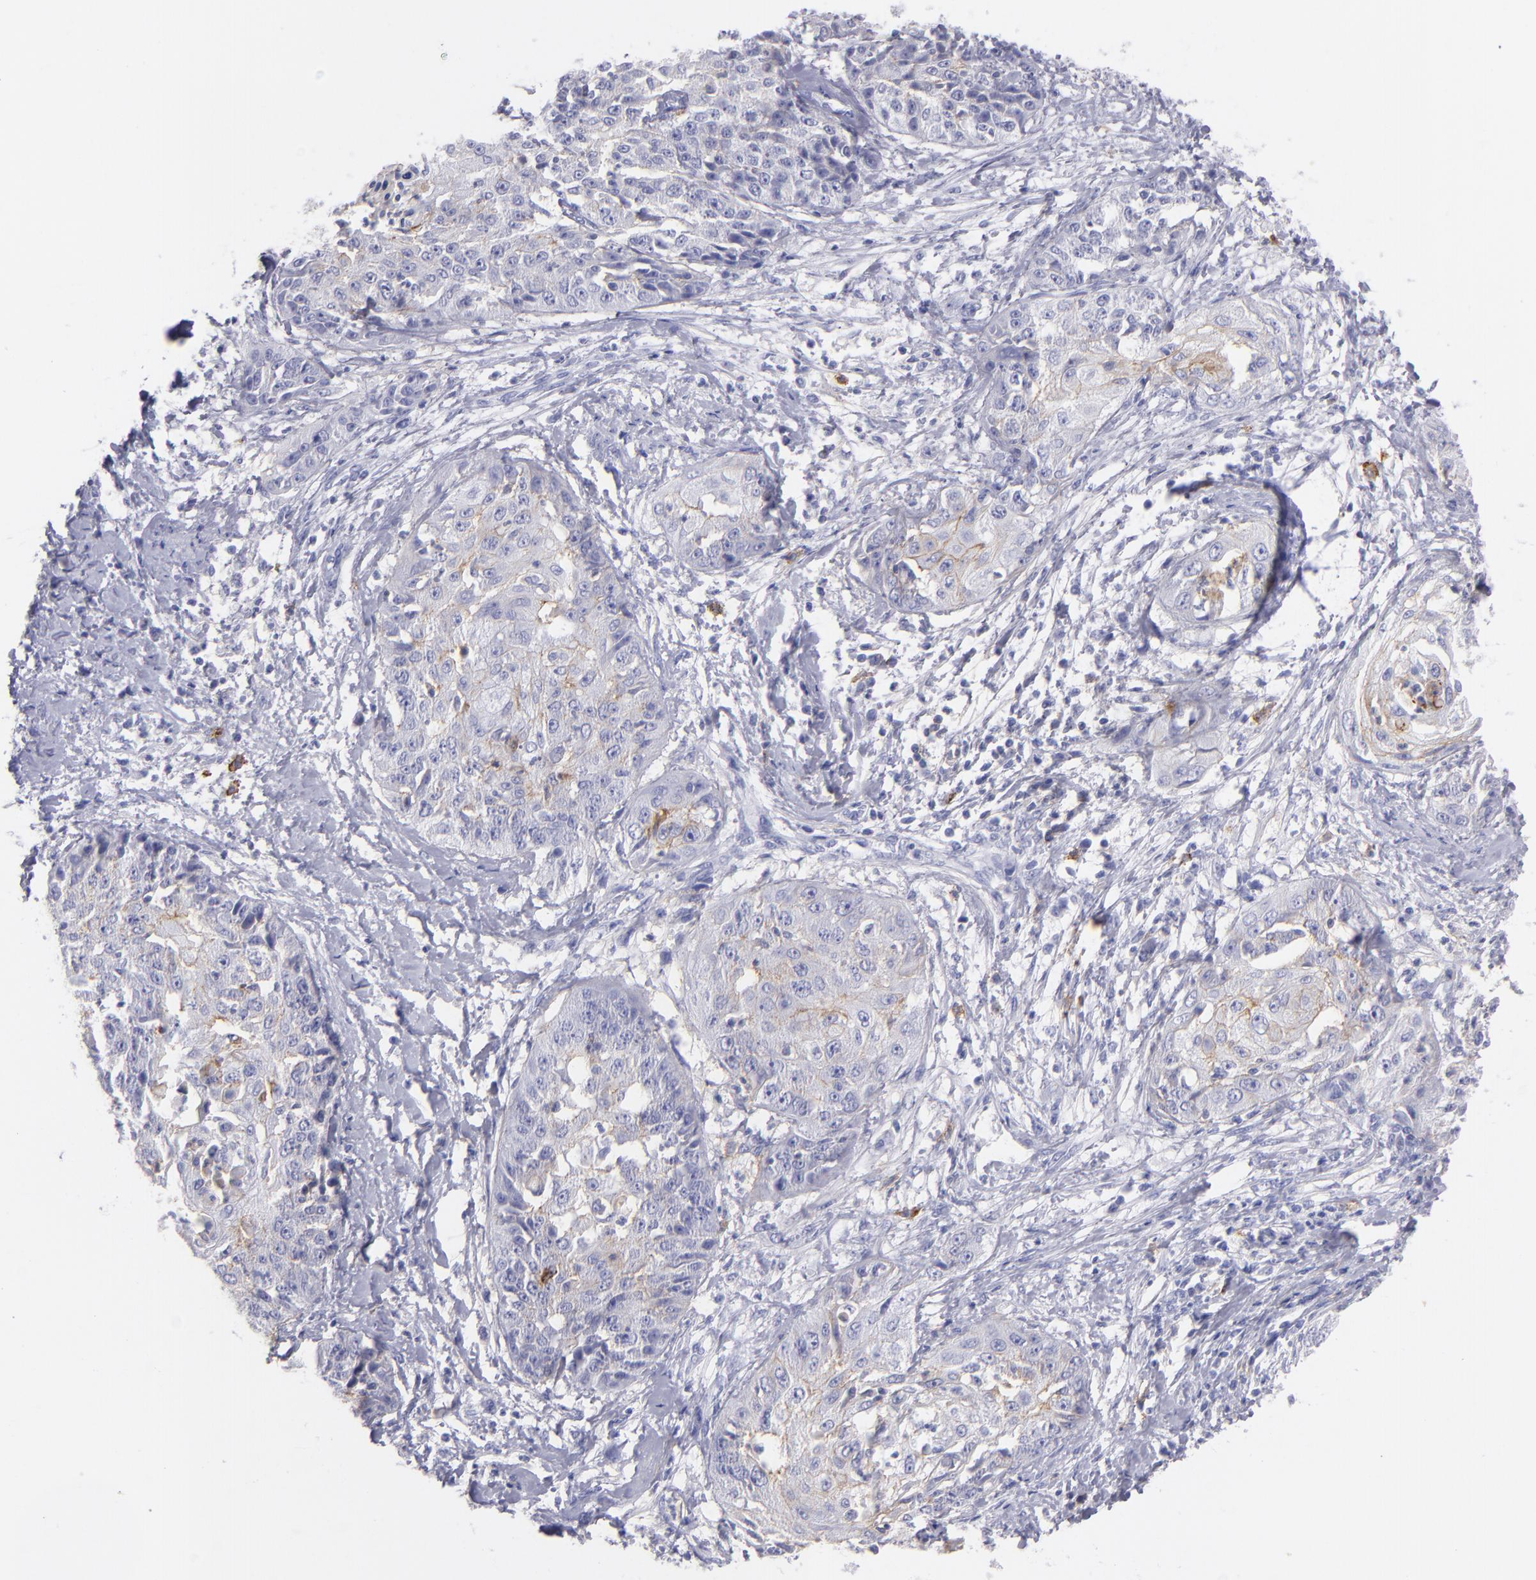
{"staining": {"intensity": "negative", "quantity": "none", "location": "none"}, "tissue": "cervical cancer", "cell_type": "Tumor cells", "image_type": "cancer", "snomed": [{"axis": "morphology", "description": "Squamous cell carcinoma, NOS"}, {"axis": "topography", "description": "Cervix"}], "caption": "This is an immunohistochemistry image of cervical cancer (squamous cell carcinoma). There is no staining in tumor cells.", "gene": "CD82", "patient": {"sex": "female", "age": 64}}